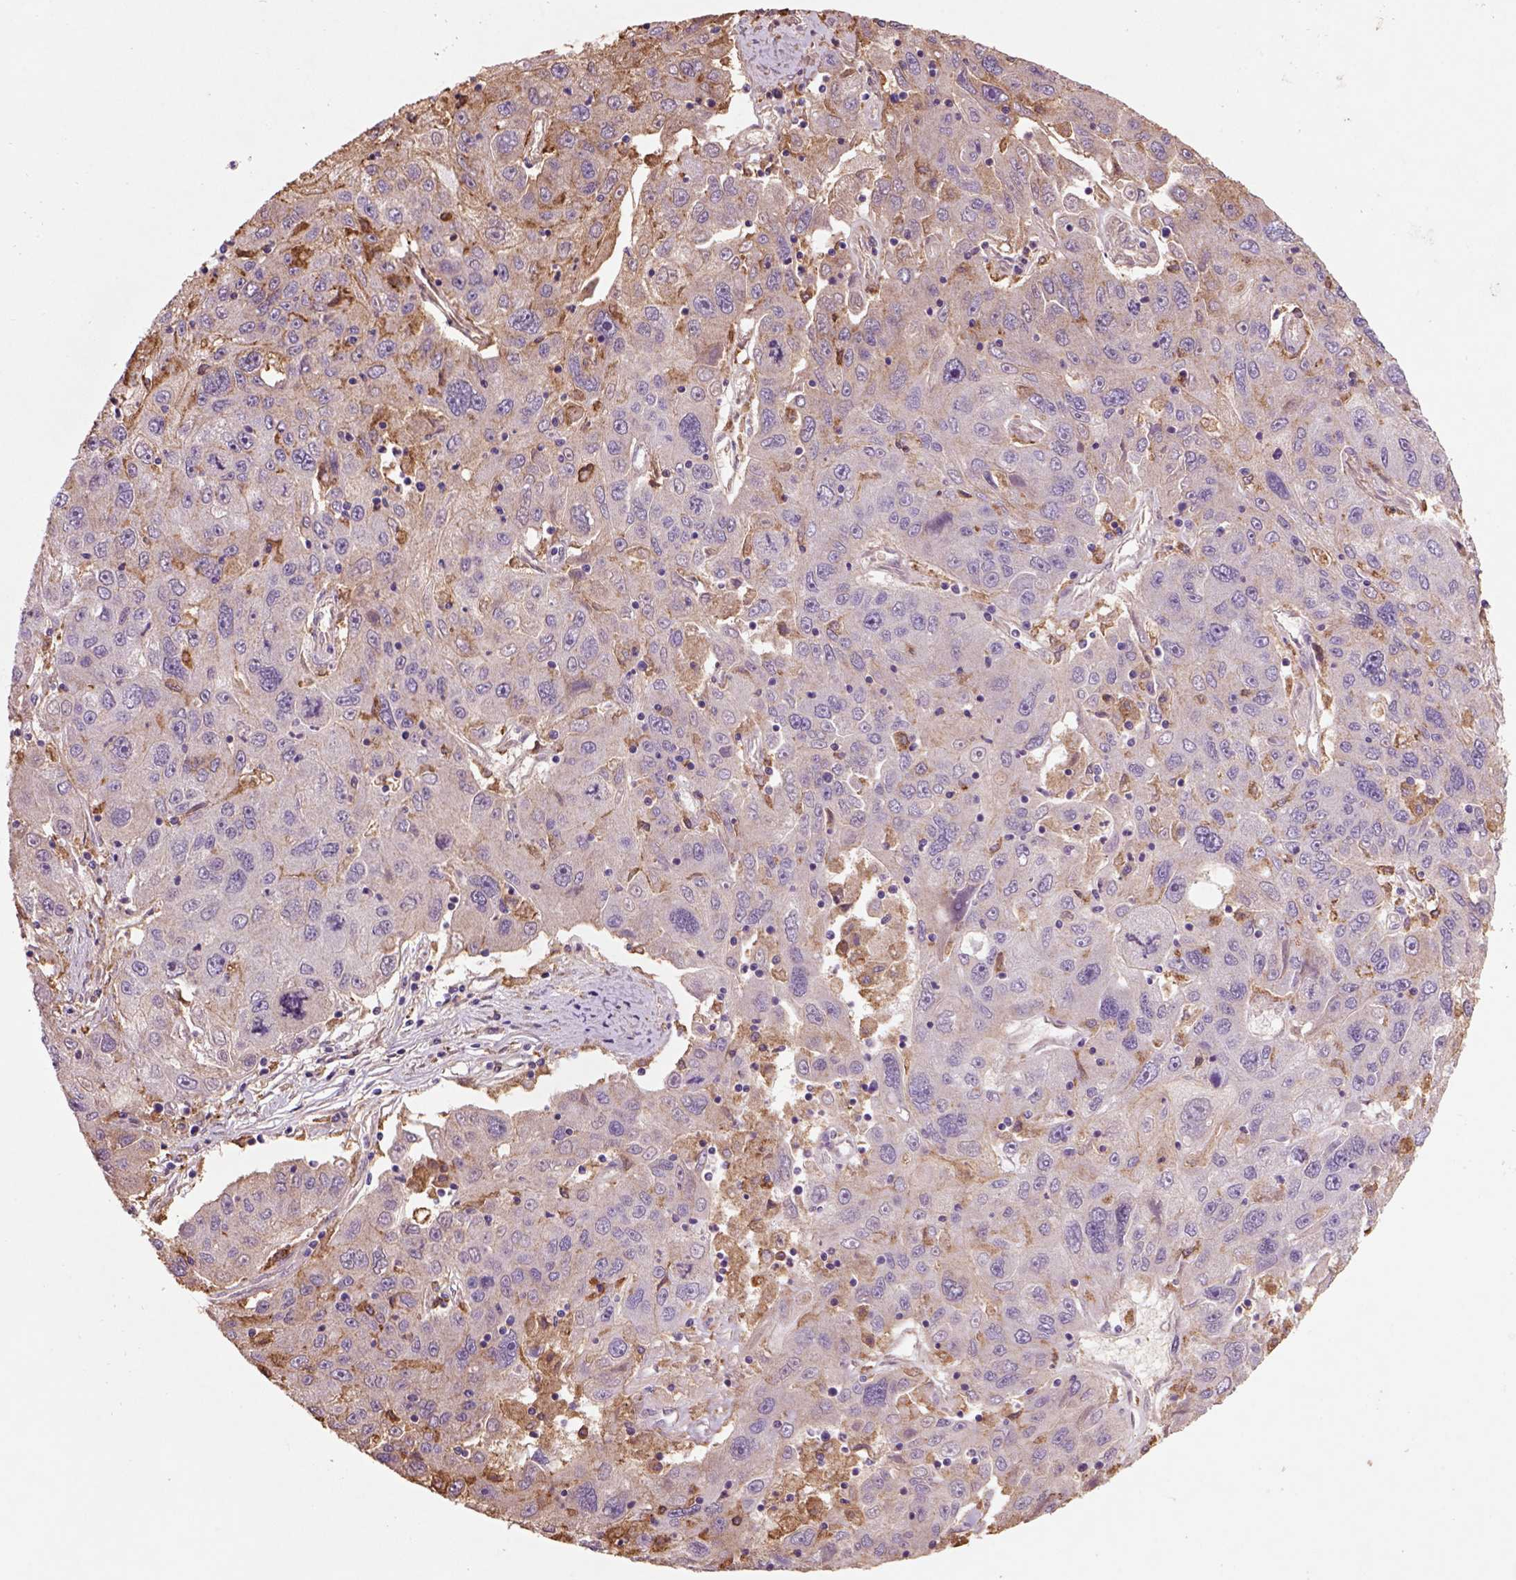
{"staining": {"intensity": "negative", "quantity": "none", "location": "none"}, "tissue": "stomach cancer", "cell_type": "Tumor cells", "image_type": "cancer", "snomed": [{"axis": "morphology", "description": "Adenocarcinoma, NOS"}, {"axis": "topography", "description": "Stomach"}], "caption": "Immunohistochemical staining of adenocarcinoma (stomach) displays no significant staining in tumor cells.", "gene": "CD14", "patient": {"sex": "male", "age": 56}}